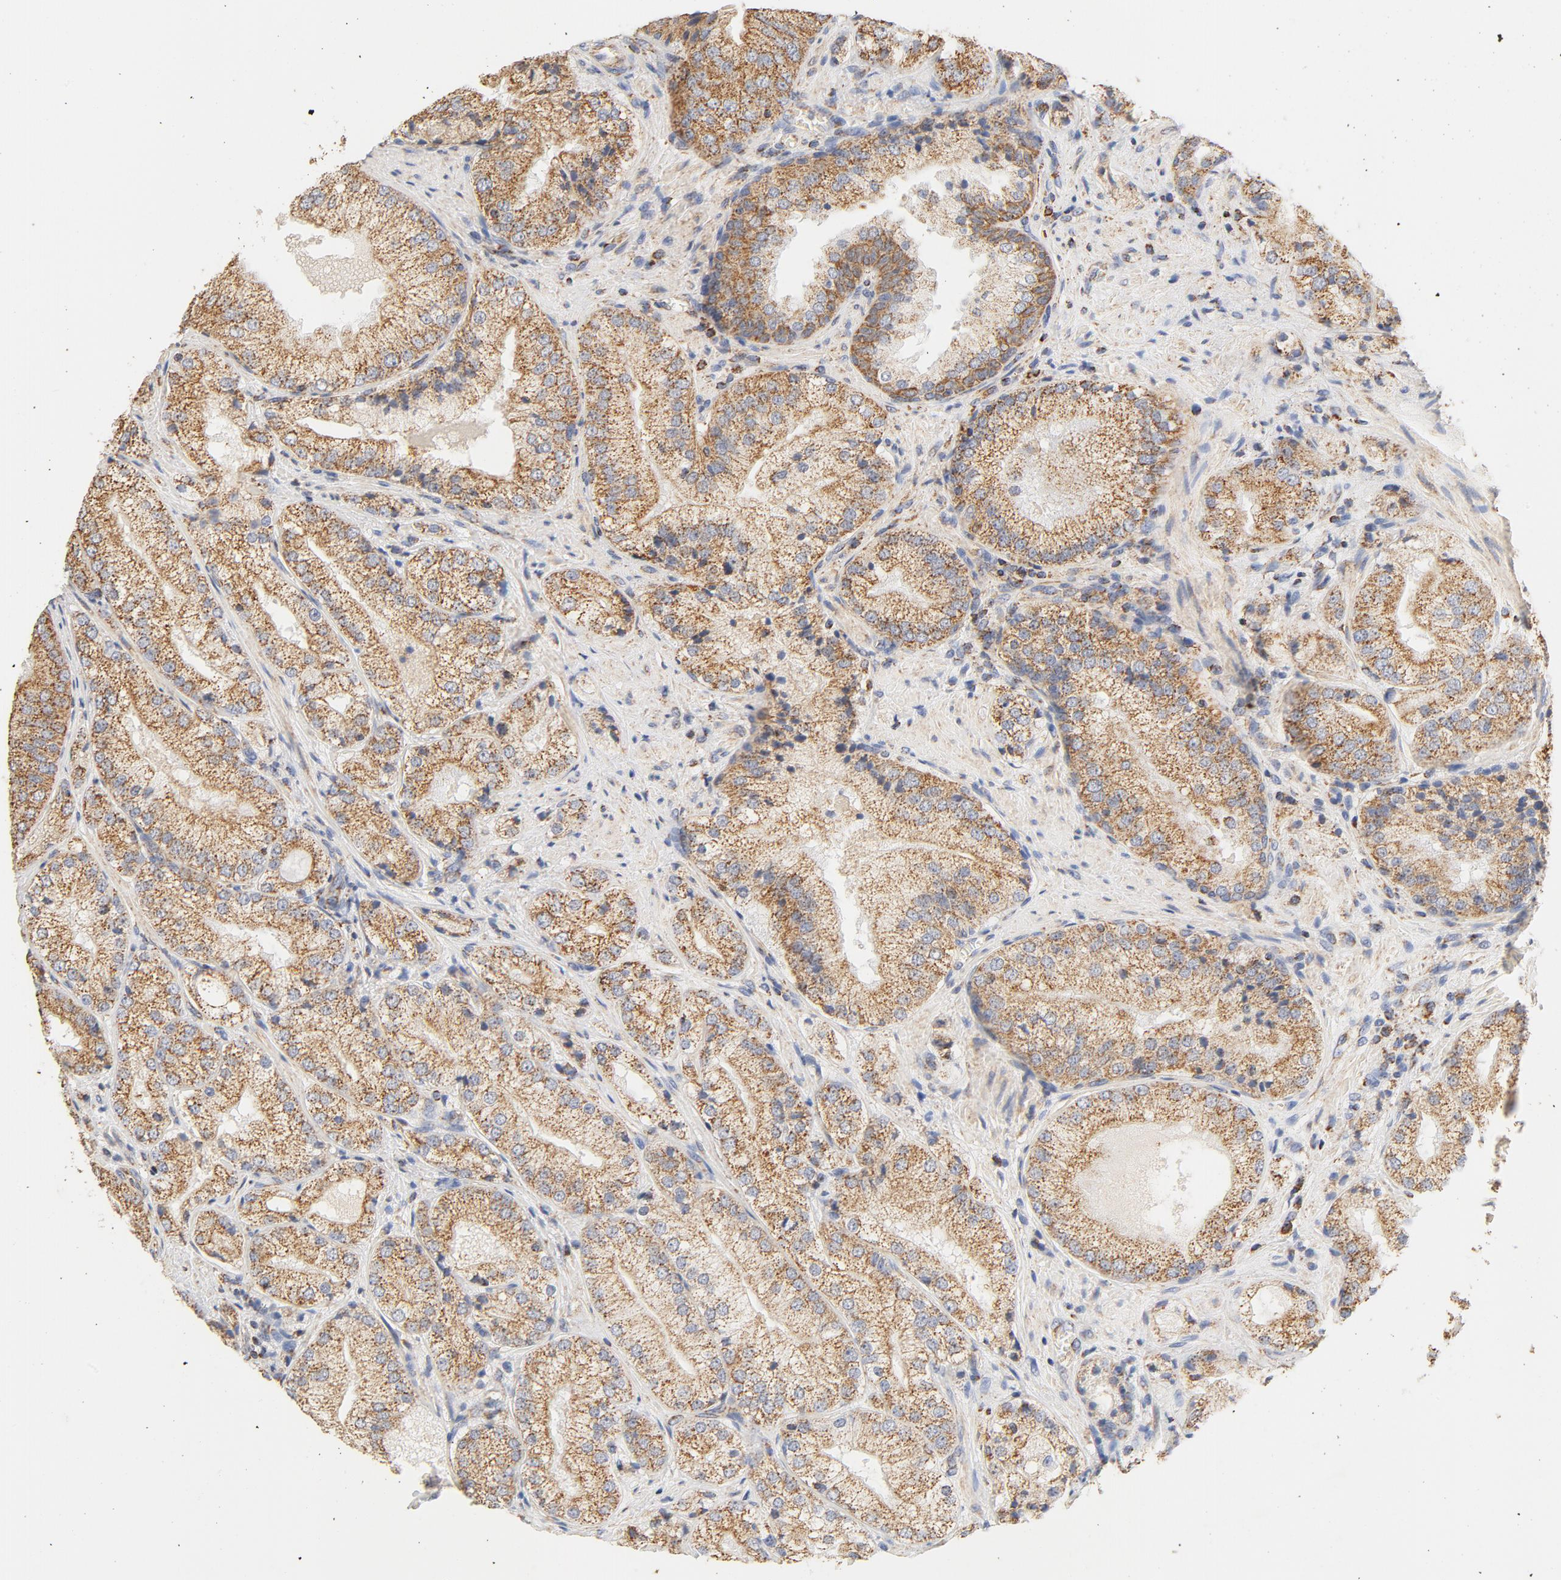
{"staining": {"intensity": "moderate", "quantity": ">75%", "location": "cytoplasmic/membranous"}, "tissue": "prostate cancer", "cell_type": "Tumor cells", "image_type": "cancer", "snomed": [{"axis": "morphology", "description": "Adenocarcinoma, Low grade"}, {"axis": "topography", "description": "Prostate"}], "caption": "IHC staining of prostate cancer, which reveals medium levels of moderate cytoplasmic/membranous positivity in approximately >75% of tumor cells indicating moderate cytoplasmic/membranous protein positivity. The staining was performed using DAB (3,3'-diaminobenzidine) (brown) for protein detection and nuclei were counterstained in hematoxylin (blue).", "gene": "COX4I1", "patient": {"sex": "male", "age": 60}}